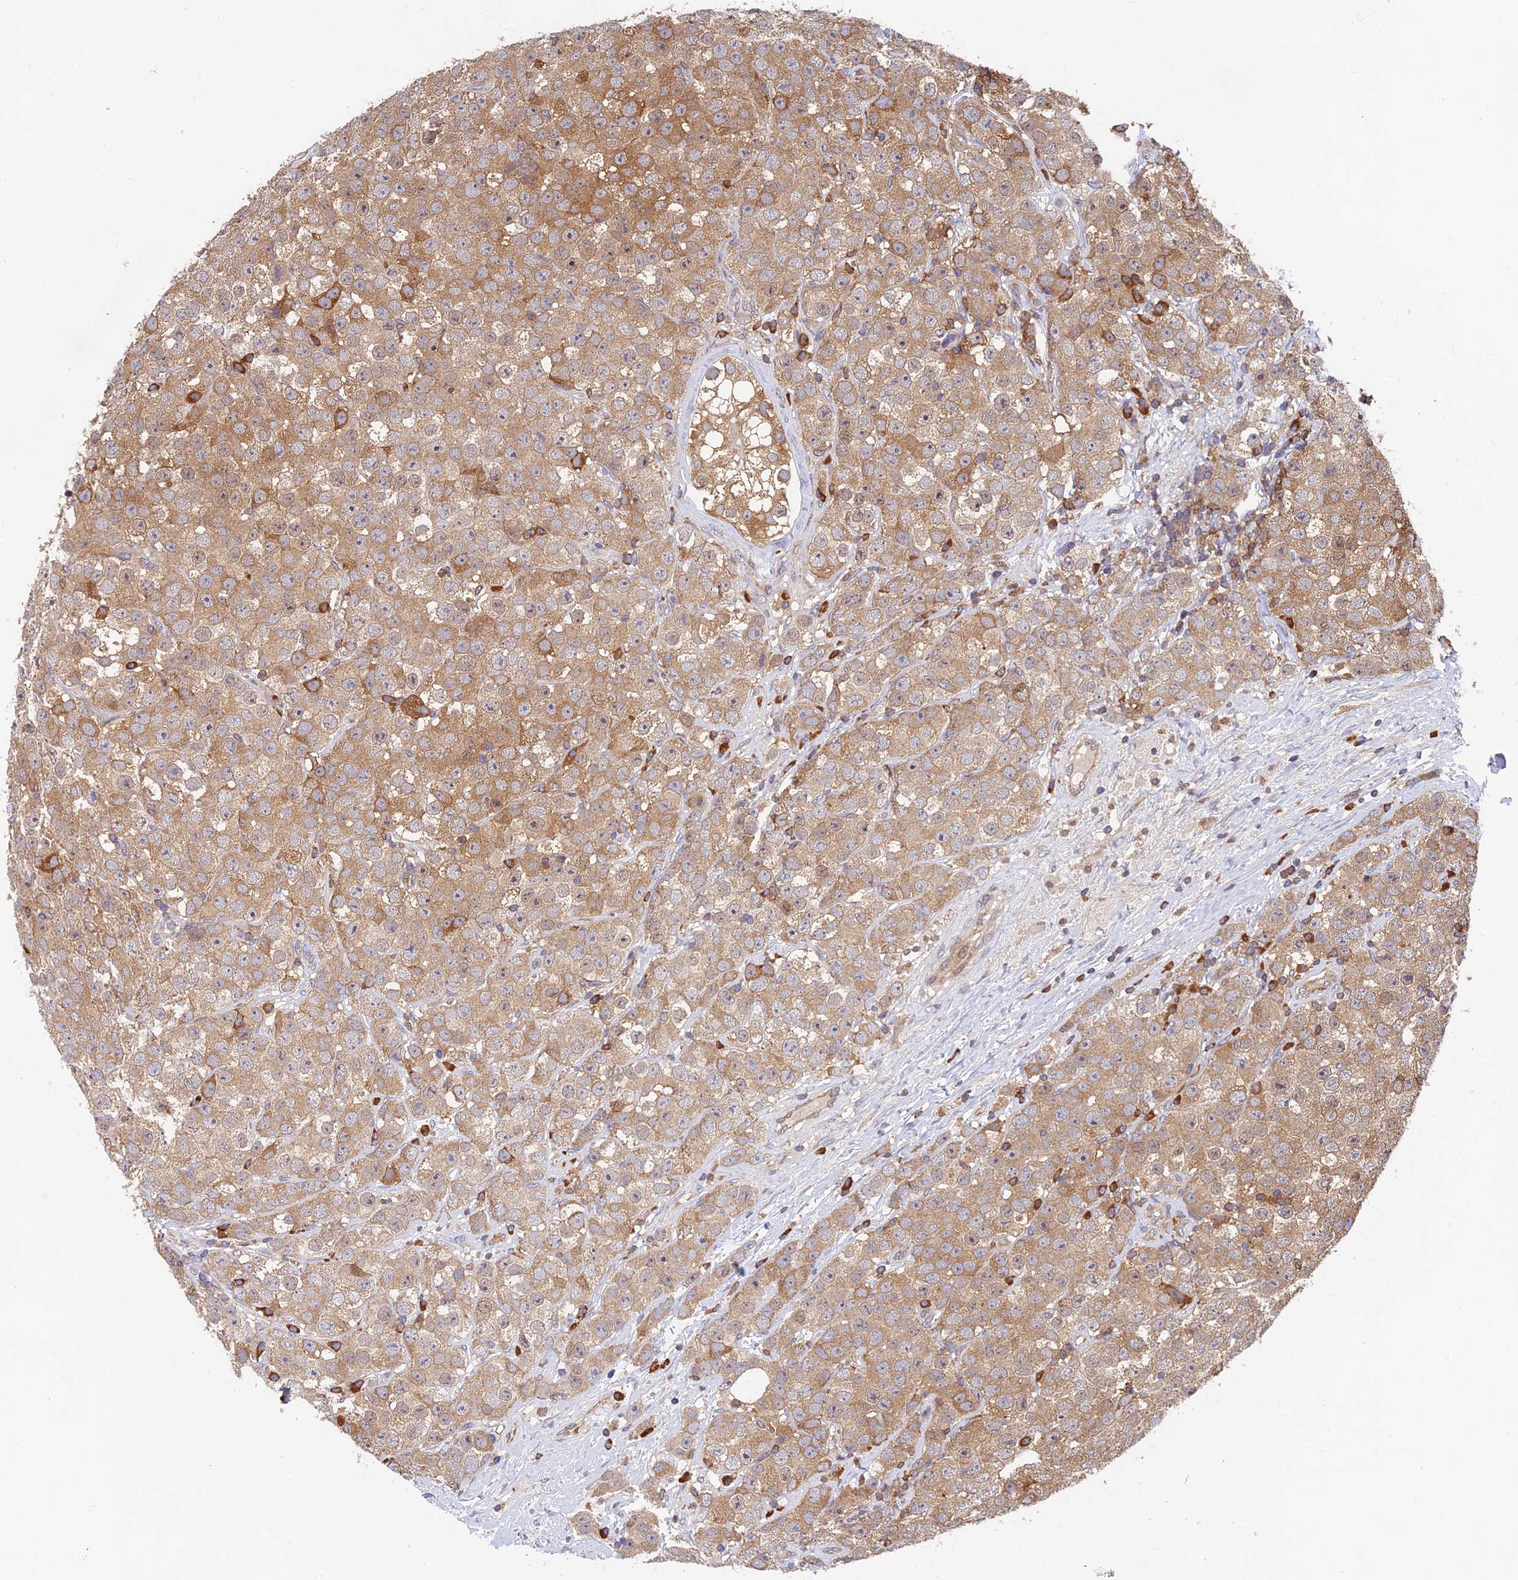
{"staining": {"intensity": "moderate", "quantity": ">75%", "location": "cytoplasmic/membranous"}, "tissue": "testis cancer", "cell_type": "Tumor cells", "image_type": "cancer", "snomed": [{"axis": "morphology", "description": "Seminoma, NOS"}, {"axis": "topography", "description": "Testis"}], "caption": "IHC photomicrograph of testis seminoma stained for a protein (brown), which displays medium levels of moderate cytoplasmic/membranous expression in about >75% of tumor cells.", "gene": "IPO5", "patient": {"sex": "male", "age": 28}}